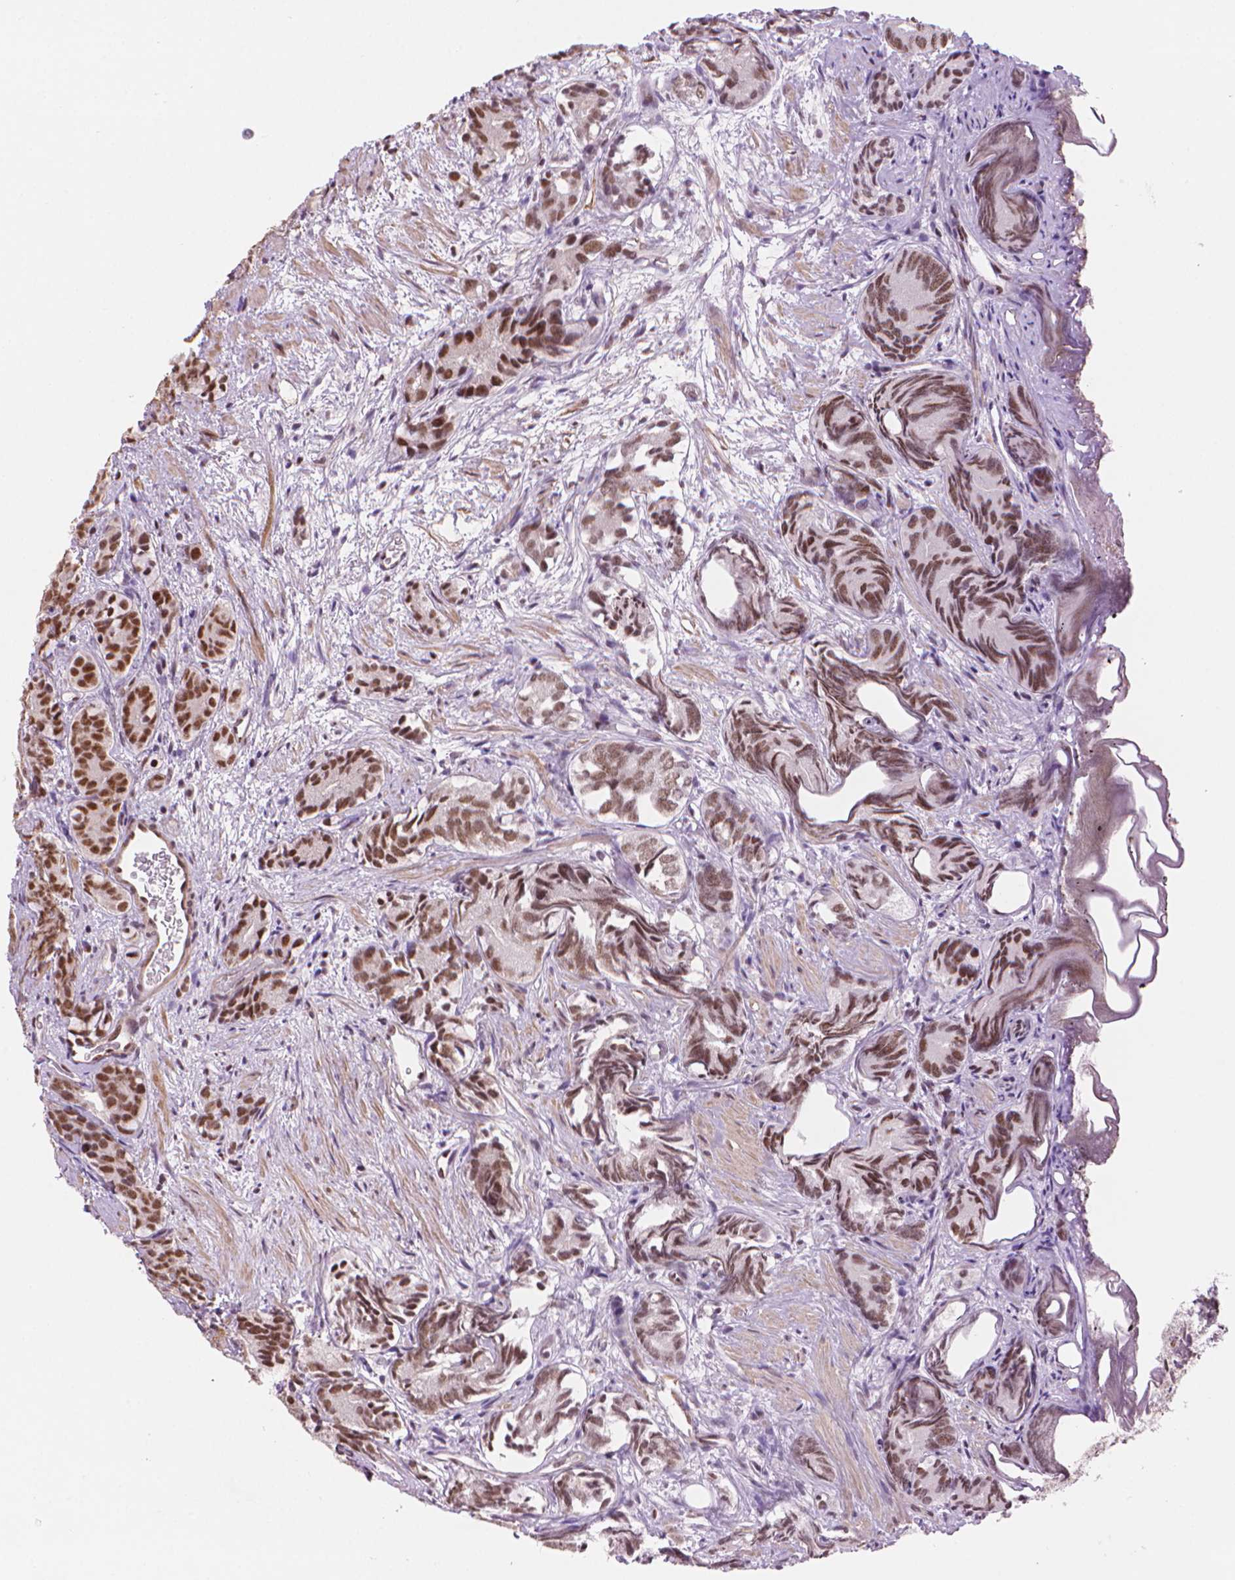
{"staining": {"intensity": "moderate", "quantity": ">75%", "location": "nuclear"}, "tissue": "prostate cancer", "cell_type": "Tumor cells", "image_type": "cancer", "snomed": [{"axis": "morphology", "description": "Adenocarcinoma, High grade"}, {"axis": "topography", "description": "Prostate"}], "caption": "A photomicrograph of human adenocarcinoma (high-grade) (prostate) stained for a protein displays moderate nuclear brown staining in tumor cells.", "gene": "UBN1", "patient": {"sex": "male", "age": 84}}